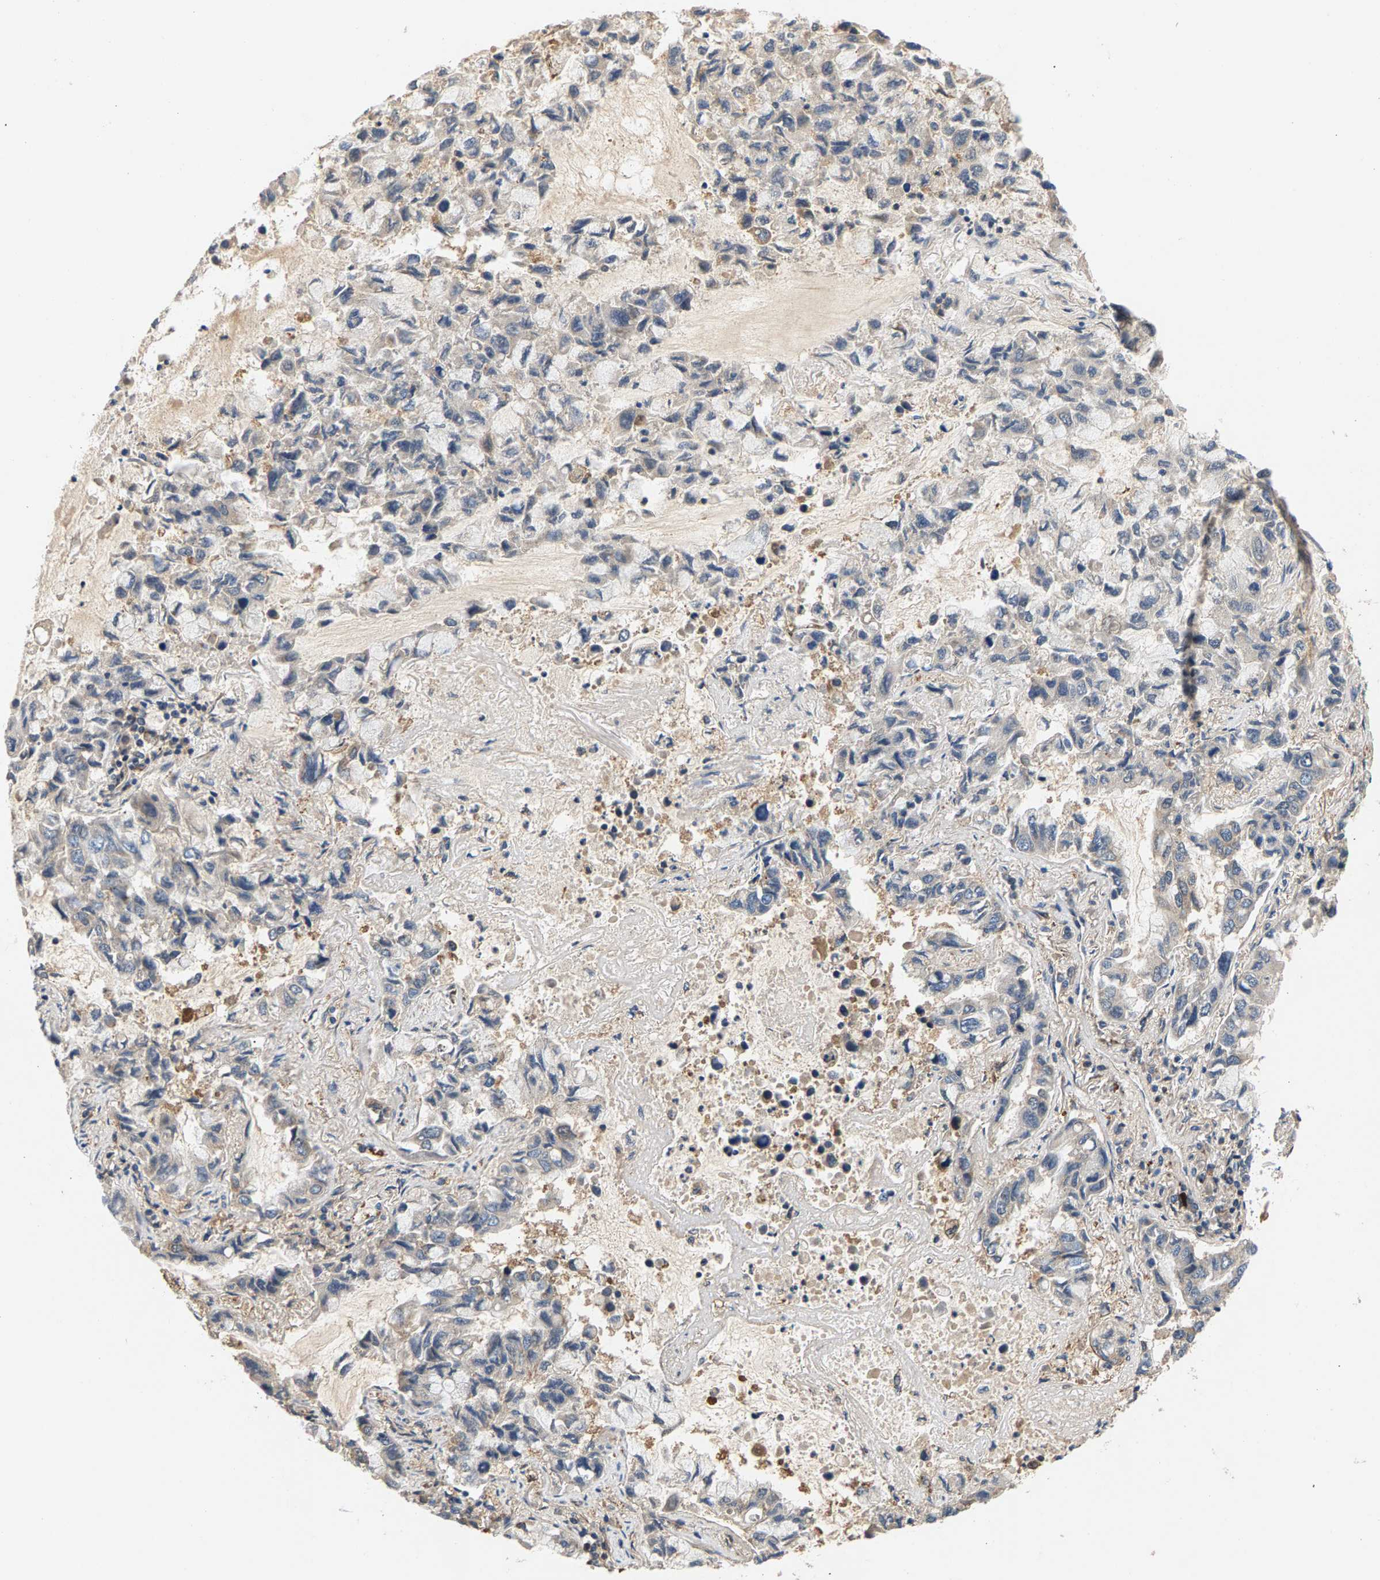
{"staining": {"intensity": "negative", "quantity": "none", "location": "none"}, "tissue": "lung cancer", "cell_type": "Tumor cells", "image_type": "cancer", "snomed": [{"axis": "morphology", "description": "Adenocarcinoma, NOS"}, {"axis": "topography", "description": "Lung"}], "caption": "Photomicrograph shows no significant protein positivity in tumor cells of lung cancer (adenocarcinoma).", "gene": "FAM78A", "patient": {"sex": "male", "age": 64}}